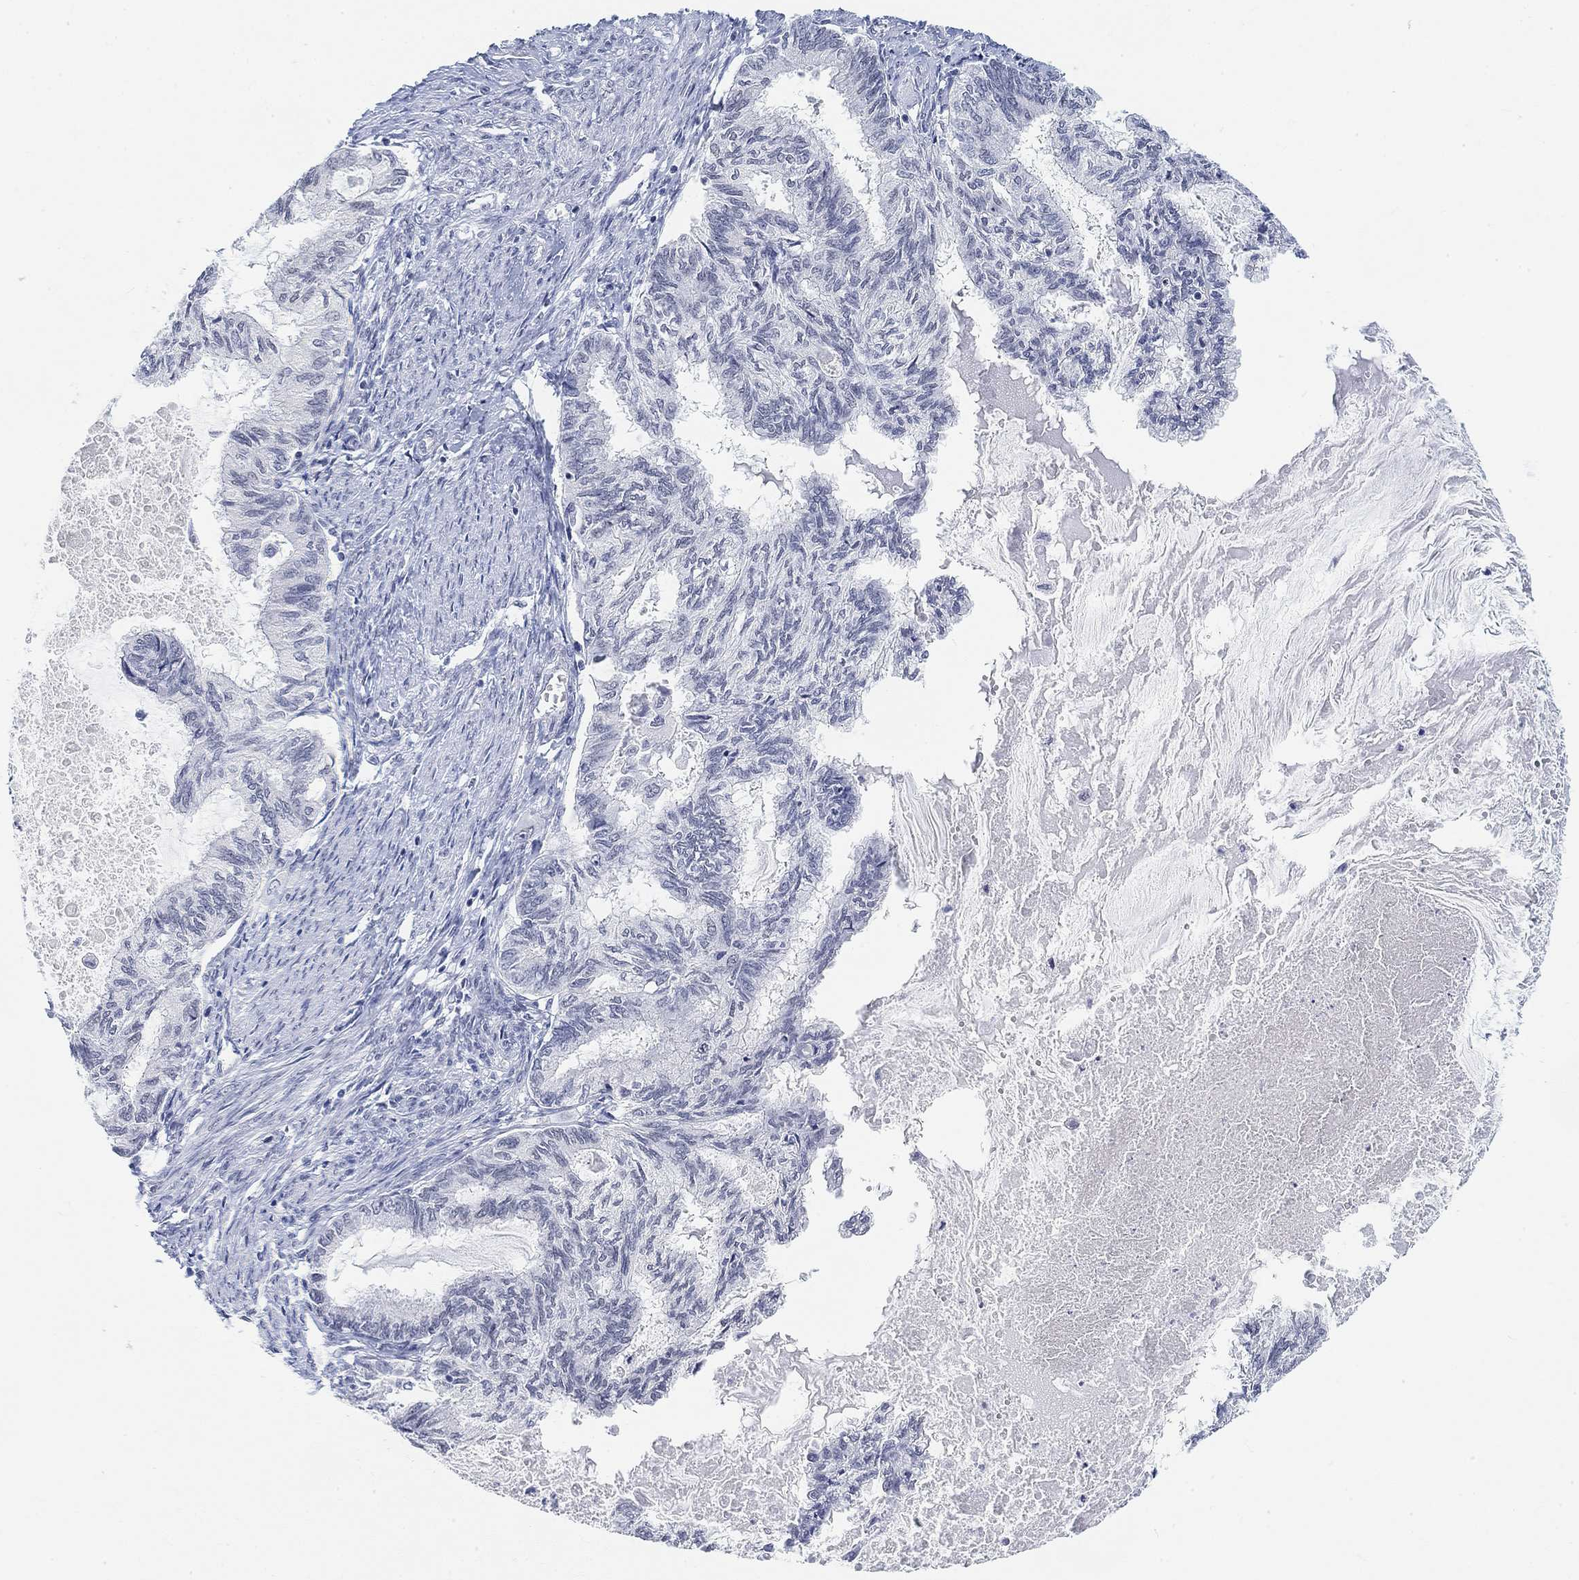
{"staining": {"intensity": "negative", "quantity": "none", "location": "none"}, "tissue": "endometrial cancer", "cell_type": "Tumor cells", "image_type": "cancer", "snomed": [{"axis": "morphology", "description": "Adenocarcinoma, NOS"}, {"axis": "topography", "description": "Endometrium"}], "caption": "High power microscopy photomicrograph of an immunohistochemistry photomicrograph of endometrial adenocarcinoma, revealing no significant positivity in tumor cells.", "gene": "PURG", "patient": {"sex": "female", "age": 86}}